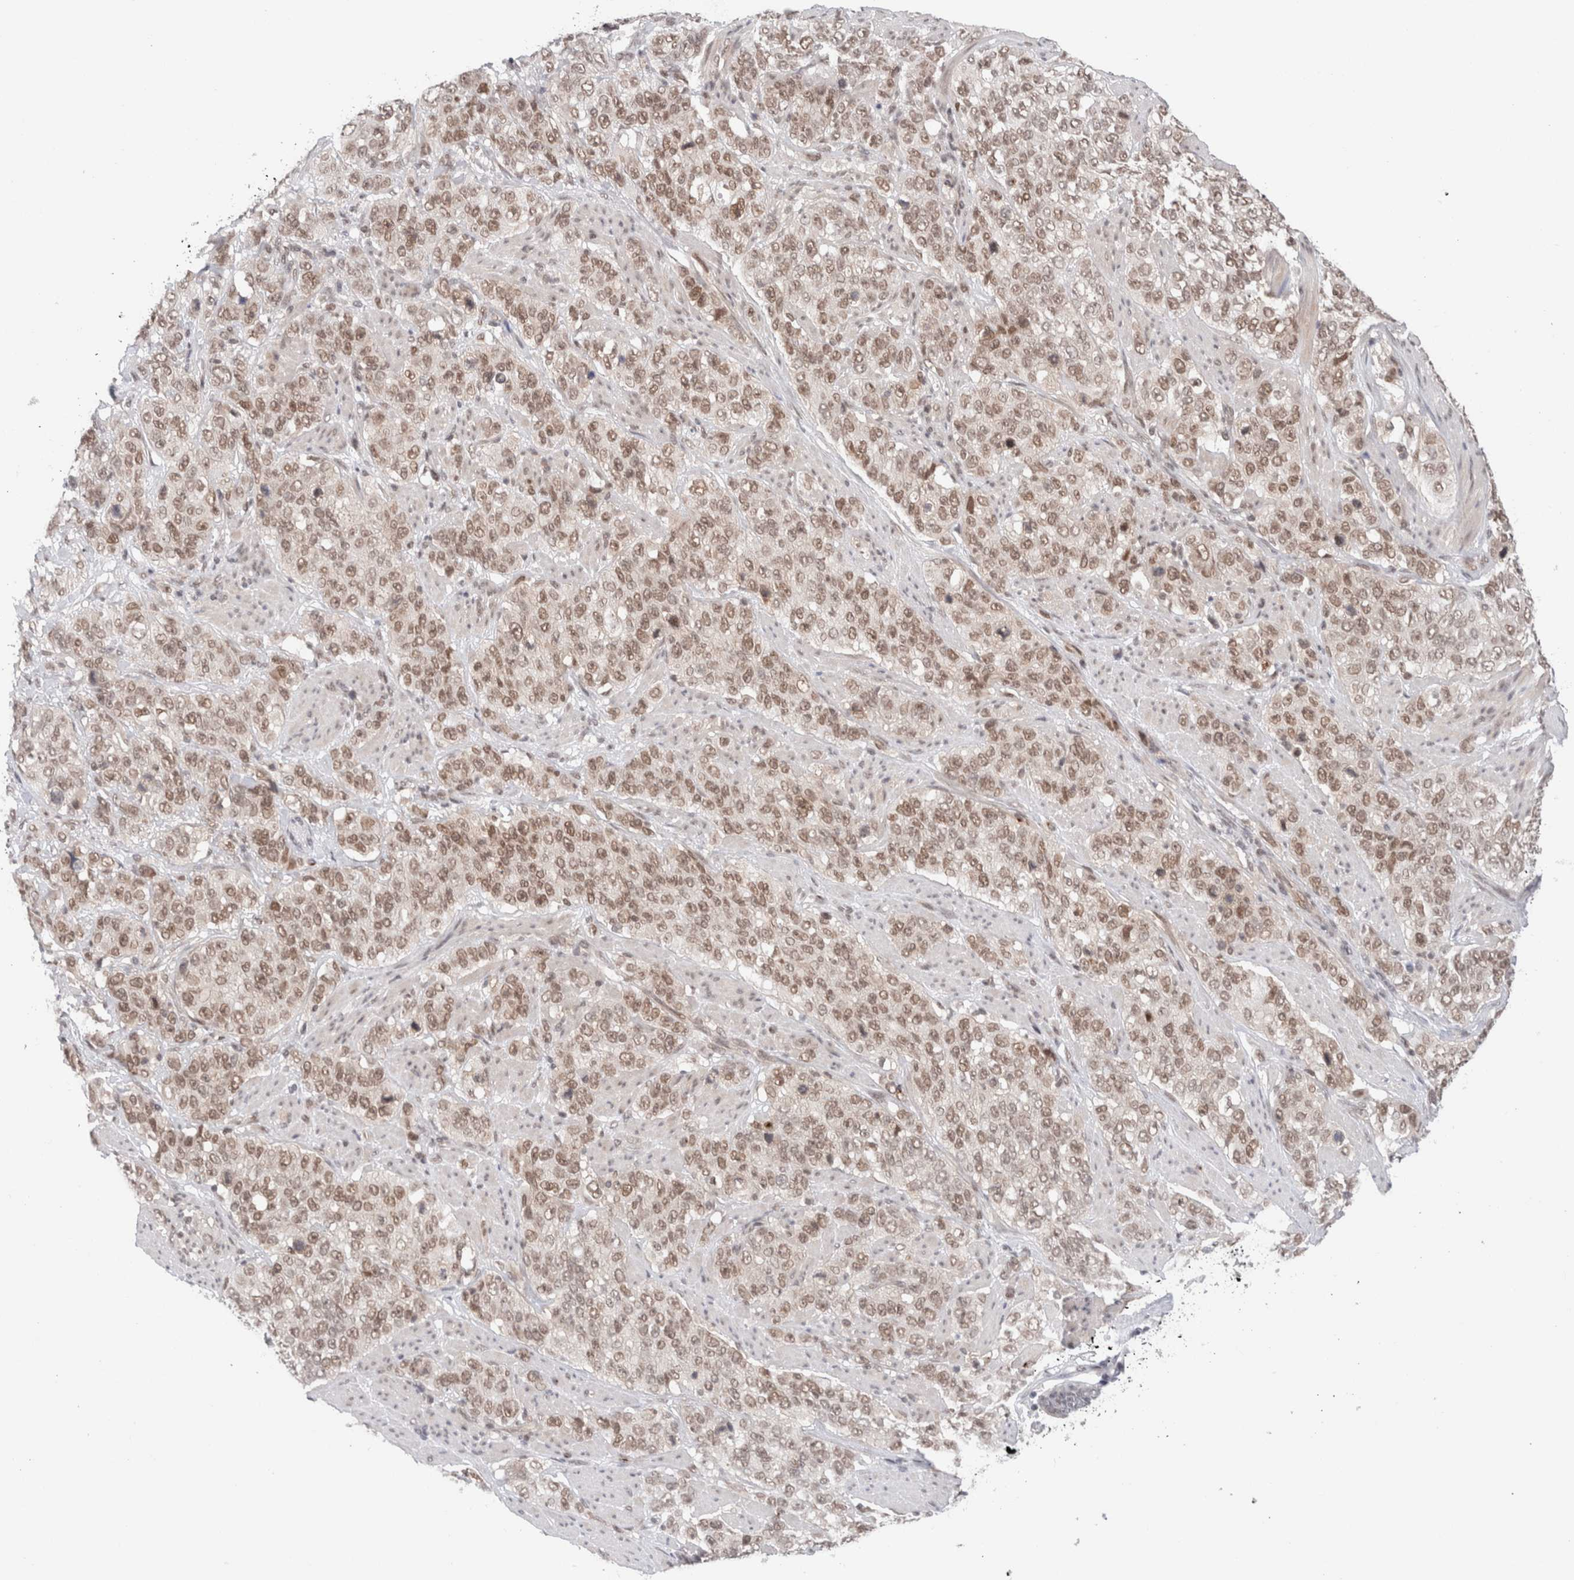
{"staining": {"intensity": "moderate", "quantity": ">75%", "location": "nuclear"}, "tissue": "stomach cancer", "cell_type": "Tumor cells", "image_type": "cancer", "snomed": [{"axis": "morphology", "description": "Adenocarcinoma, NOS"}, {"axis": "topography", "description": "Stomach"}], "caption": "Moderate nuclear positivity for a protein is seen in about >75% of tumor cells of adenocarcinoma (stomach) using IHC.", "gene": "GATAD2A", "patient": {"sex": "male", "age": 48}}